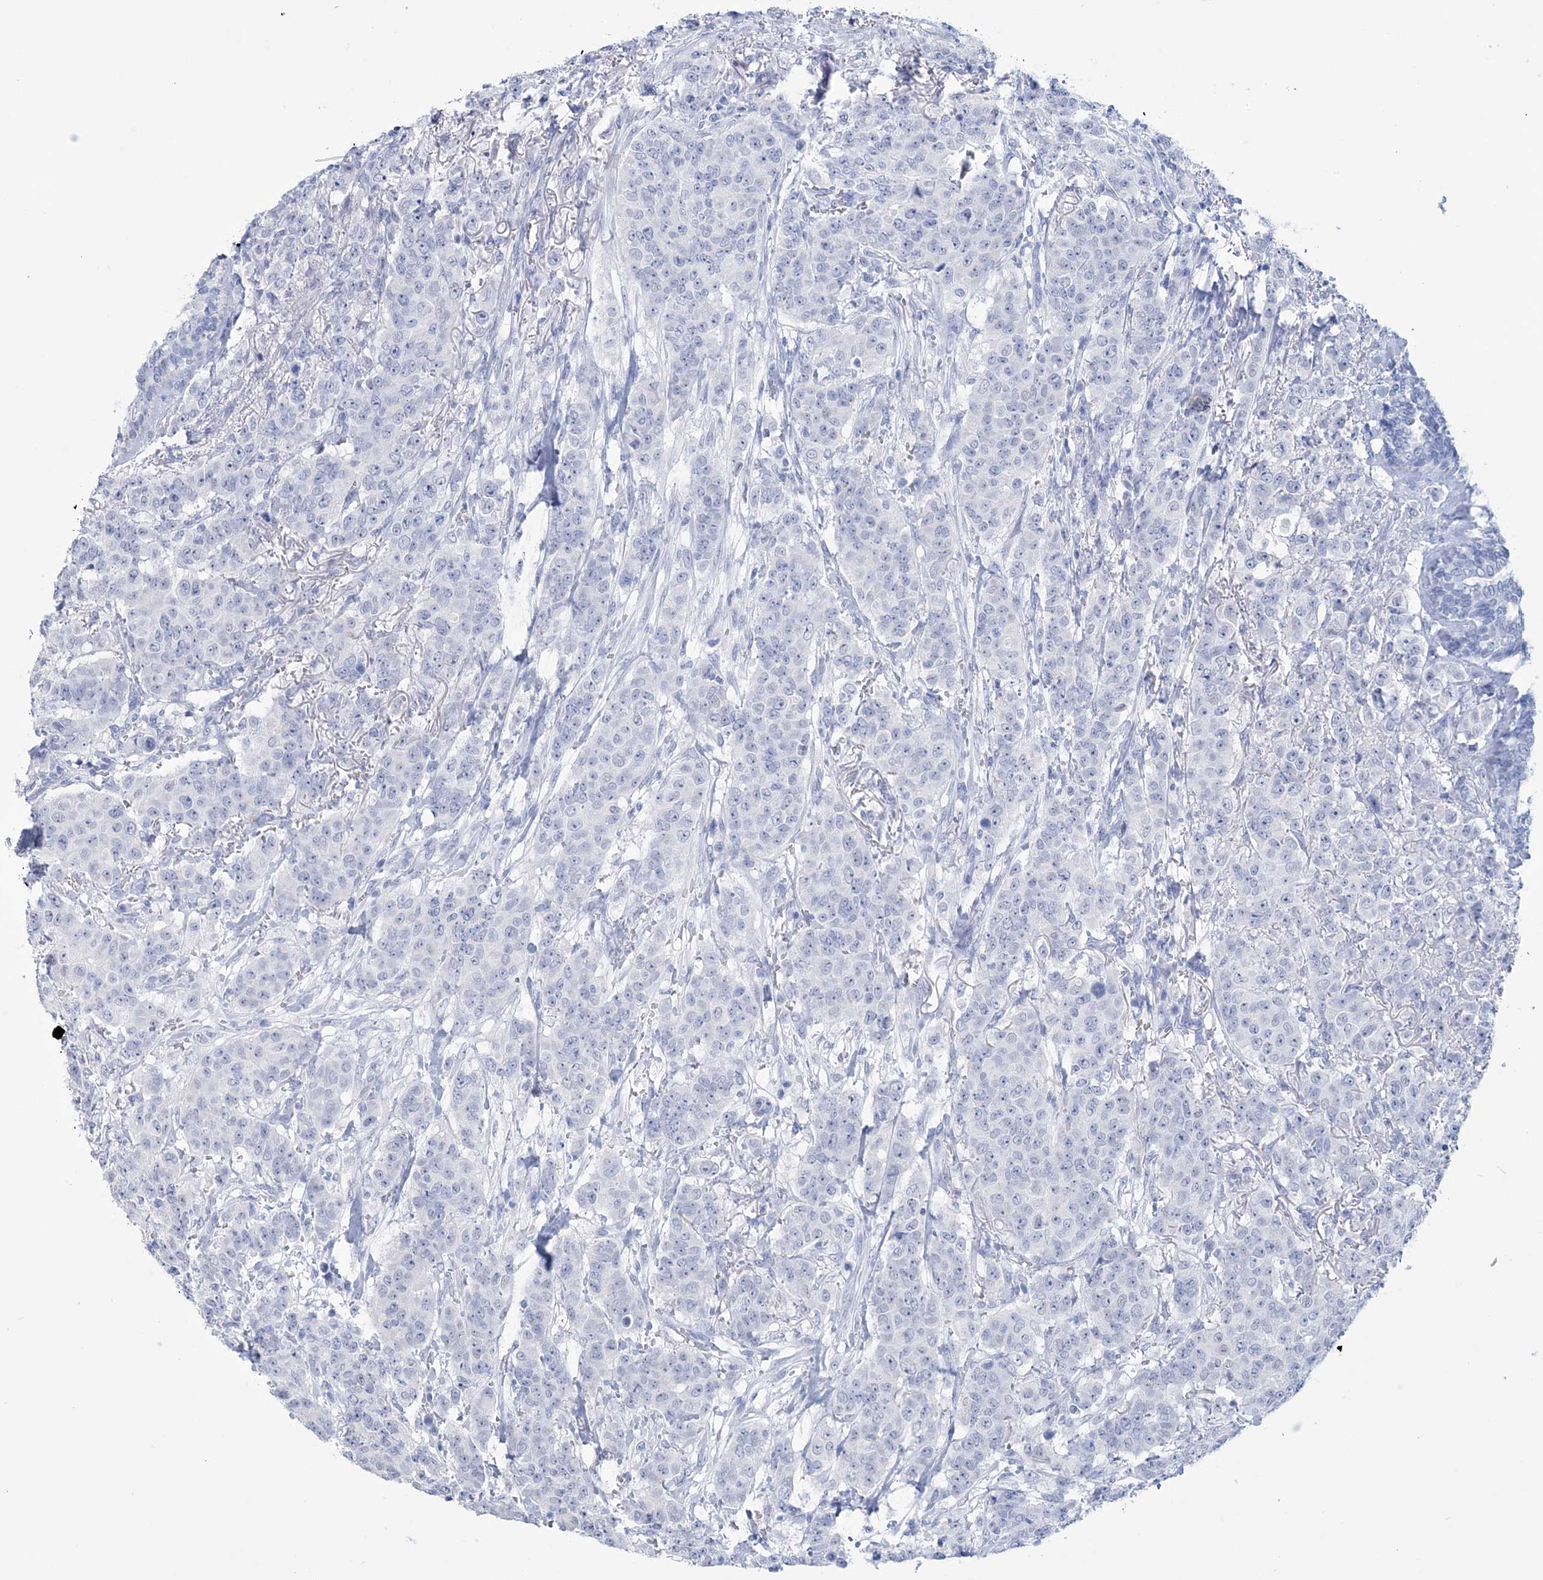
{"staining": {"intensity": "negative", "quantity": "none", "location": "none"}, "tissue": "breast cancer", "cell_type": "Tumor cells", "image_type": "cancer", "snomed": [{"axis": "morphology", "description": "Duct carcinoma"}, {"axis": "topography", "description": "Breast"}], "caption": "There is no significant staining in tumor cells of infiltrating ductal carcinoma (breast).", "gene": "DPCD", "patient": {"sex": "female", "age": 40}}